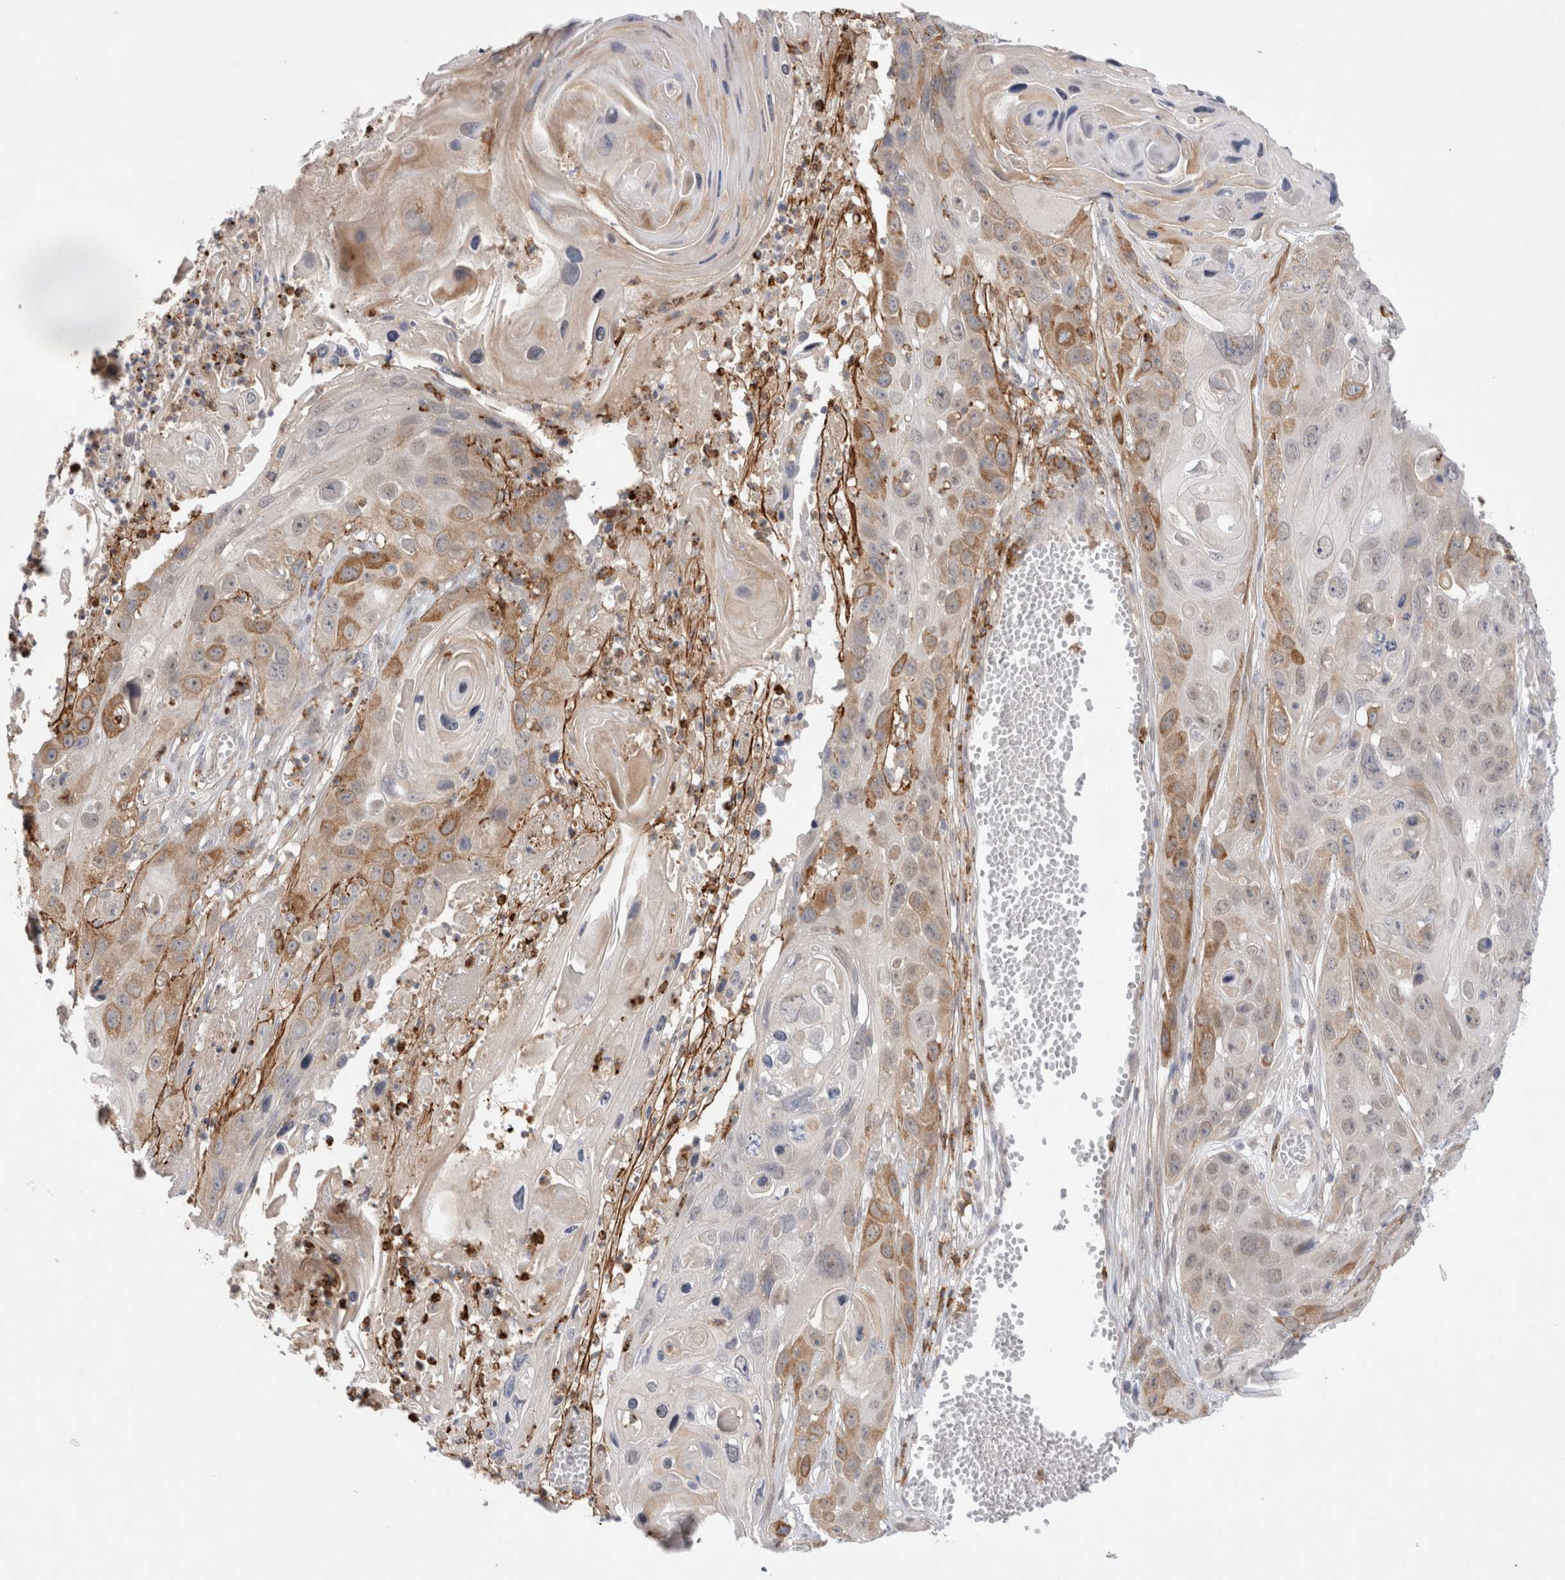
{"staining": {"intensity": "moderate", "quantity": "25%-75%", "location": "cytoplasmic/membranous"}, "tissue": "skin cancer", "cell_type": "Tumor cells", "image_type": "cancer", "snomed": [{"axis": "morphology", "description": "Squamous cell carcinoma, NOS"}, {"axis": "topography", "description": "Skin"}], "caption": "IHC photomicrograph of neoplastic tissue: skin cancer (squamous cell carcinoma) stained using immunohistochemistry (IHC) shows medium levels of moderate protein expression localized specifically in the cytoplasmic/membranous of tumor cells, appearing as a cytoplasmic/membranous brown color.", "gene": "GSDMB", "patient": {"sex": "male", "age": 55}}